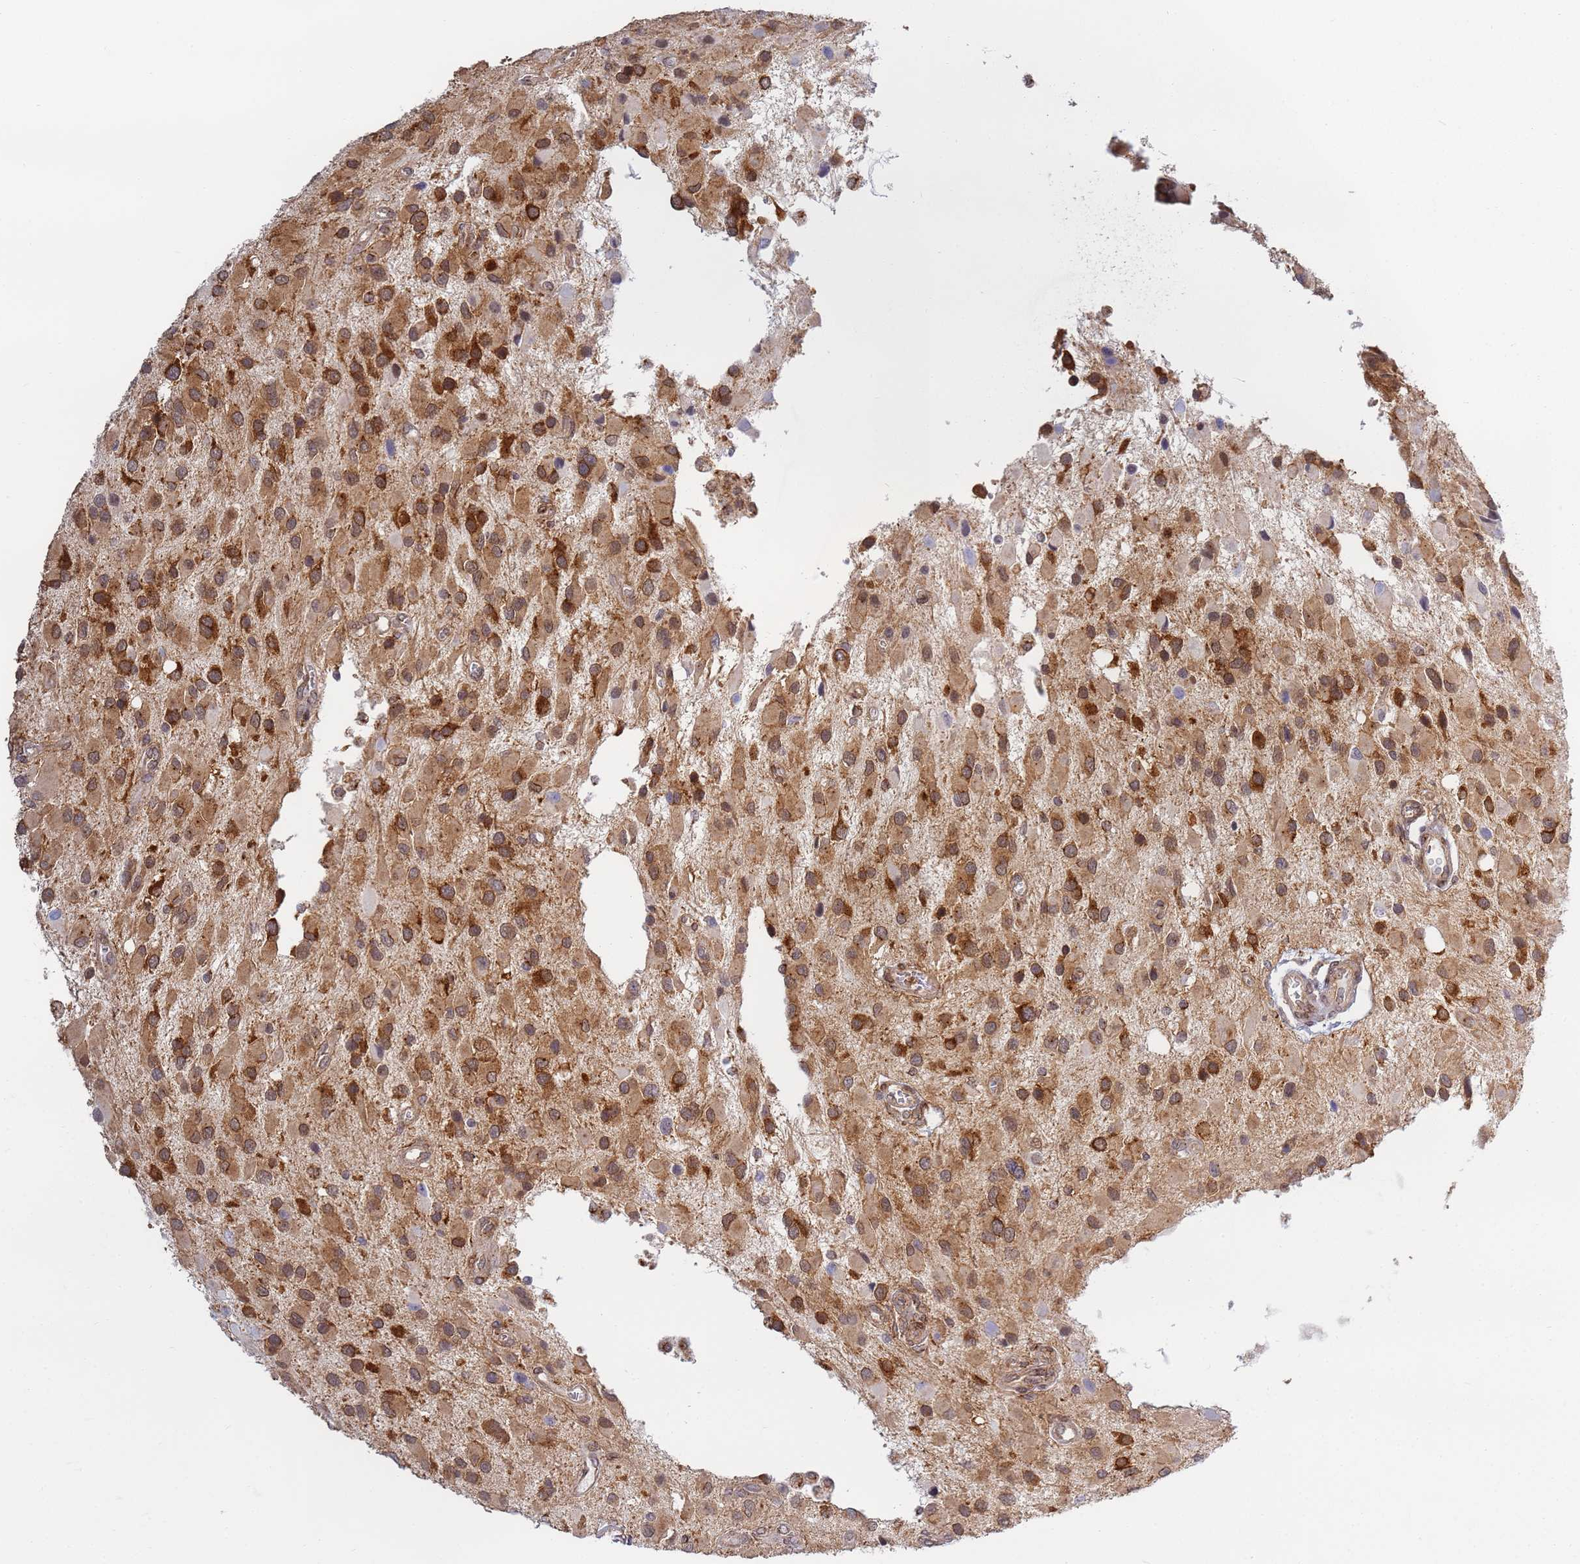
{"staining": {"intensity": "strong", "quantity": ">75%", "location": "cytoplasmic/membranous"}, "tissue": "glioma", "cell_type": "Tumor cells", "image_type": "cancer", "snomed": [{"axis": "morphology", "description": "Glioma, malignant, High grade"}, {"axis": "topography", "description": "Brain"}], "caption": "Strong cytoplasmic/membranous positivity is identified in approximately >75% of tumor cells in glioma.", "gene": "CEP170", "patient": {"sex": "male", "age": 53}}